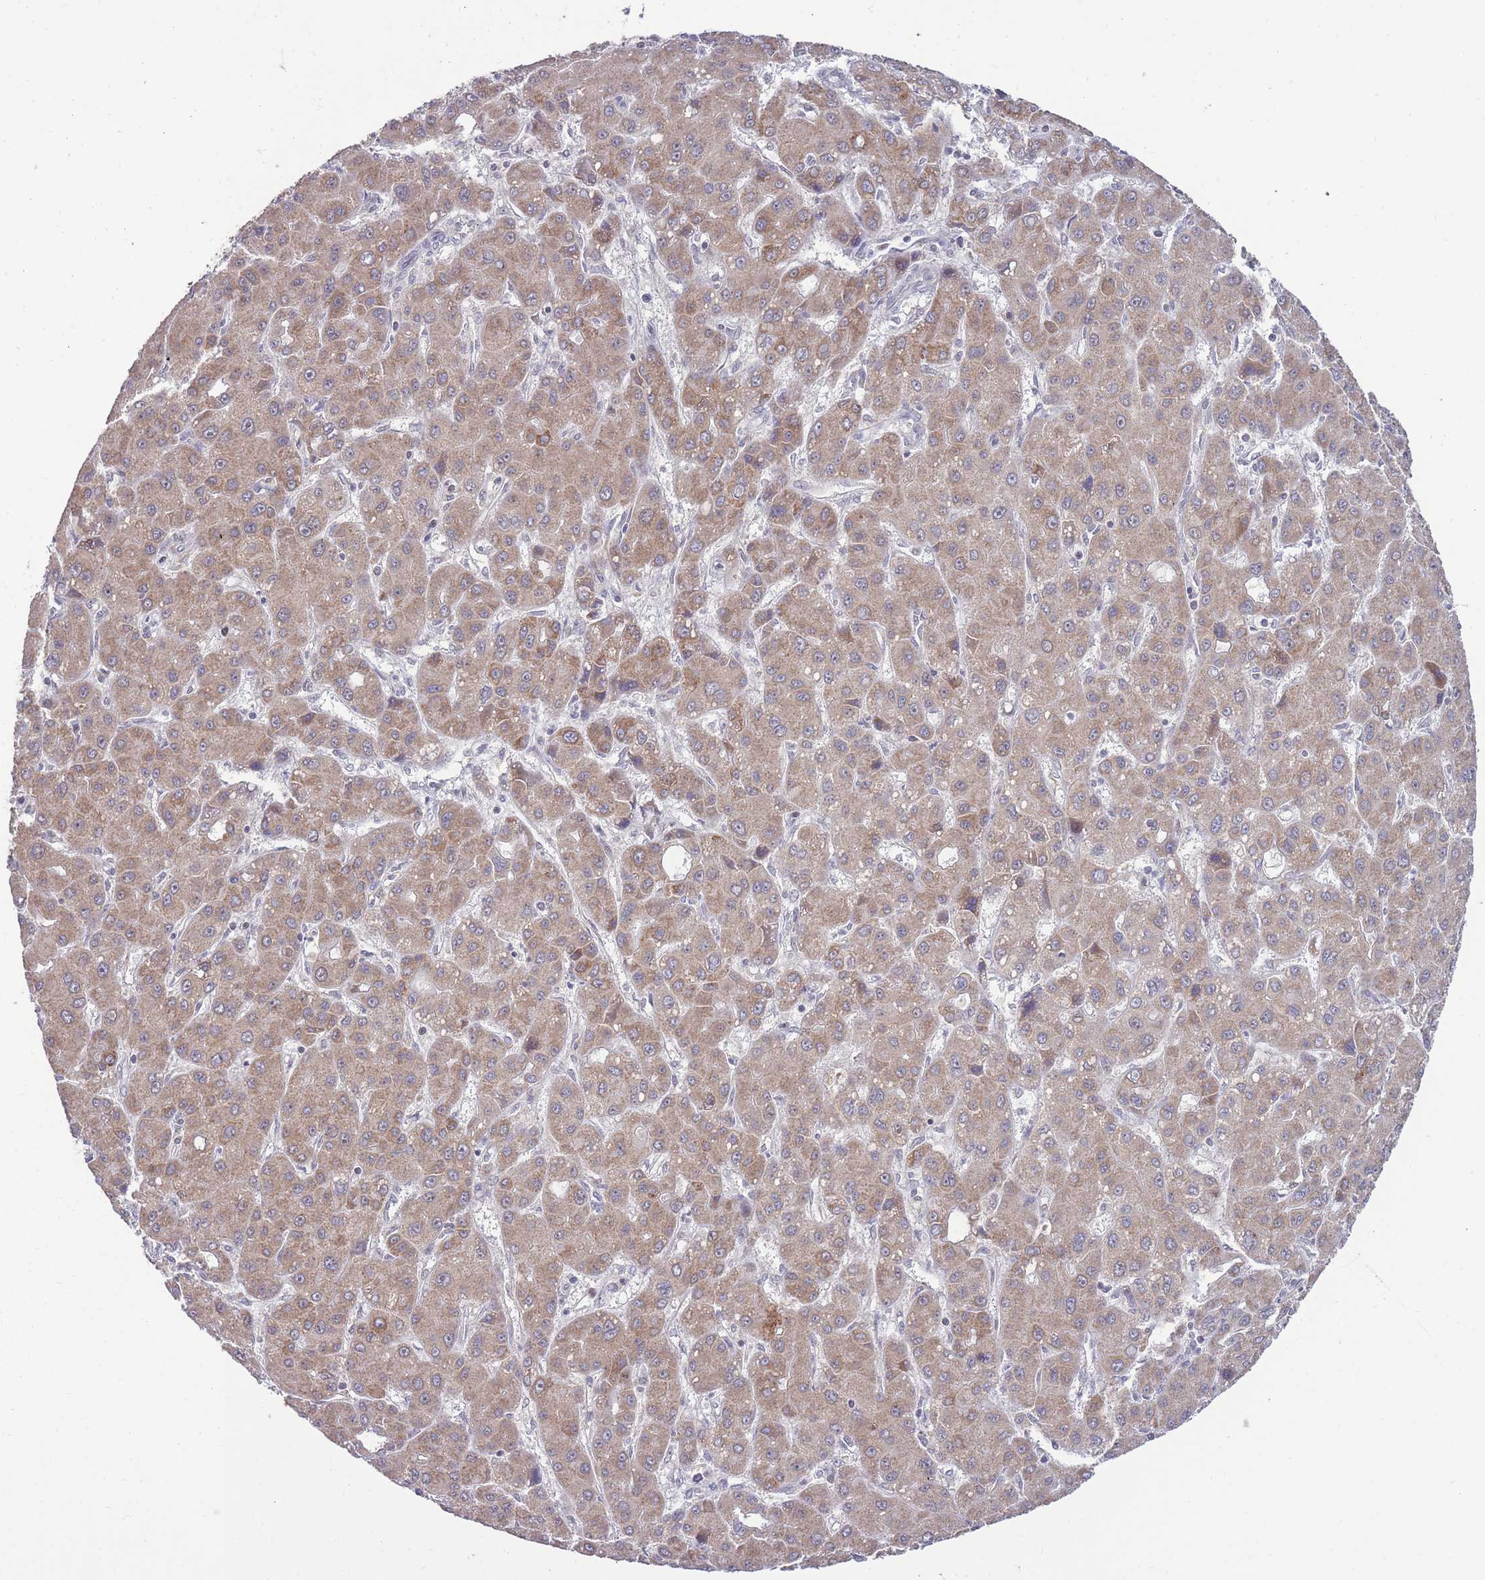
{"staining": {"intensity": "moderate", "quantity": ">75%", "location": "cytoplasmic/membranous"}, "tissue": "liver cancer", "cell_type": "Tumor cells", "image_type": "cancer", "snomed": [{"axis": "morphology", "description": "Carcinoma, Hepatocellular, NOS"}, {"axis": "topography", "description": "Liver"}], "caption": "Human liver cancer stained with a brown dye demonstrates moderate cytoplasmic/membranous positive positivity in about >75% of tumor cells.", "gene": "MCIDAS", "patient": {"sex": "male", "age": 55}}